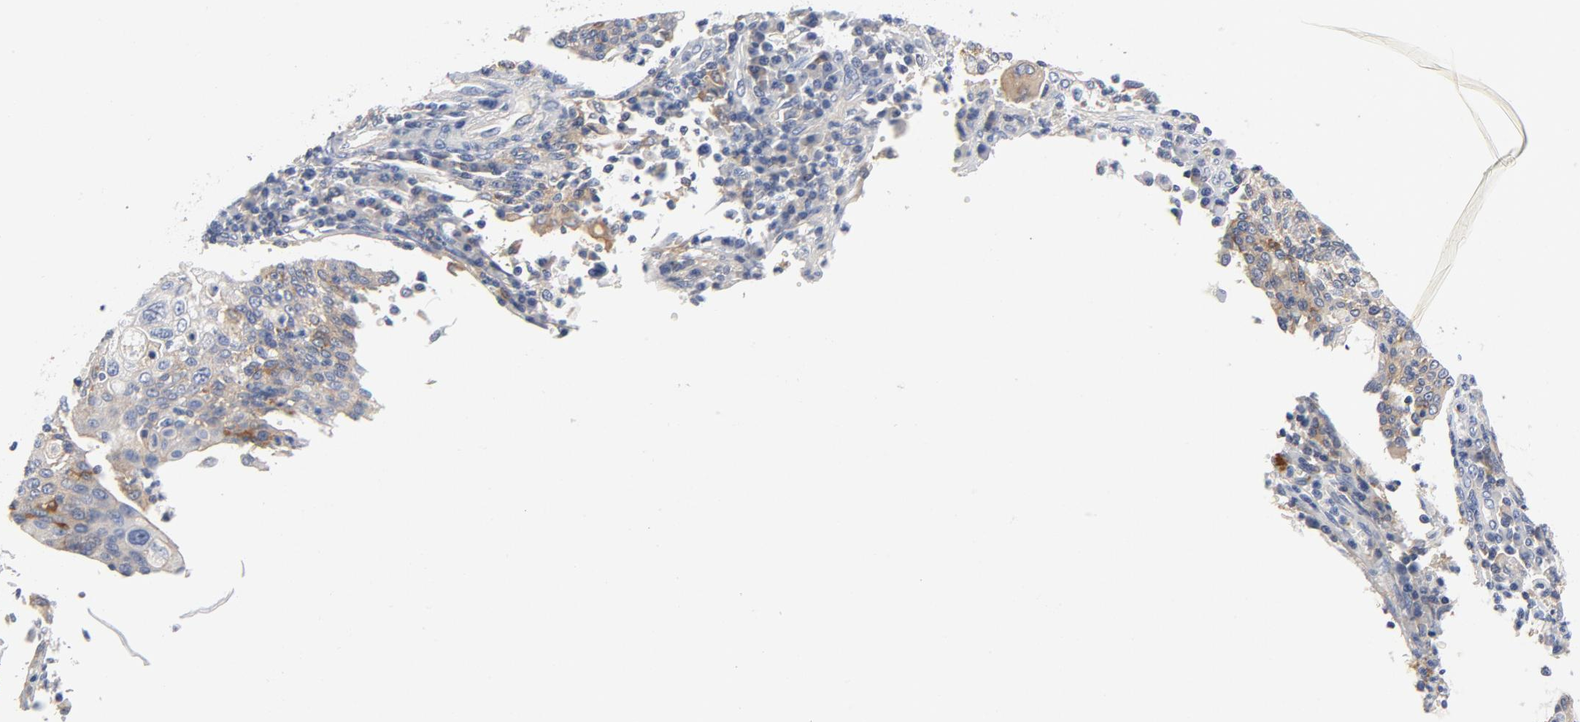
{"staining": {"intensity": "weak", "quantity": "25%-75%", "location": "cytoplasmic/membranous"}, "tissue": "cervical cancer", "cell_type": "Tumor cells", "image_type": "cancer", "snomed": [{"axis": "morphology", "description": "Squamous cell carcinoma, NOS"}, {"axis": "topography", "description": "Cervix"}], "caption": "Tumor cells exhibit weak cytoplasmic/membranous positivity in about 25%-75% of cells in cervical cancer. (Brightfield microscopy of DAB IHC at high magnification).", "gene": "SRC", "patient": {"sex": "female", "age": 40}}